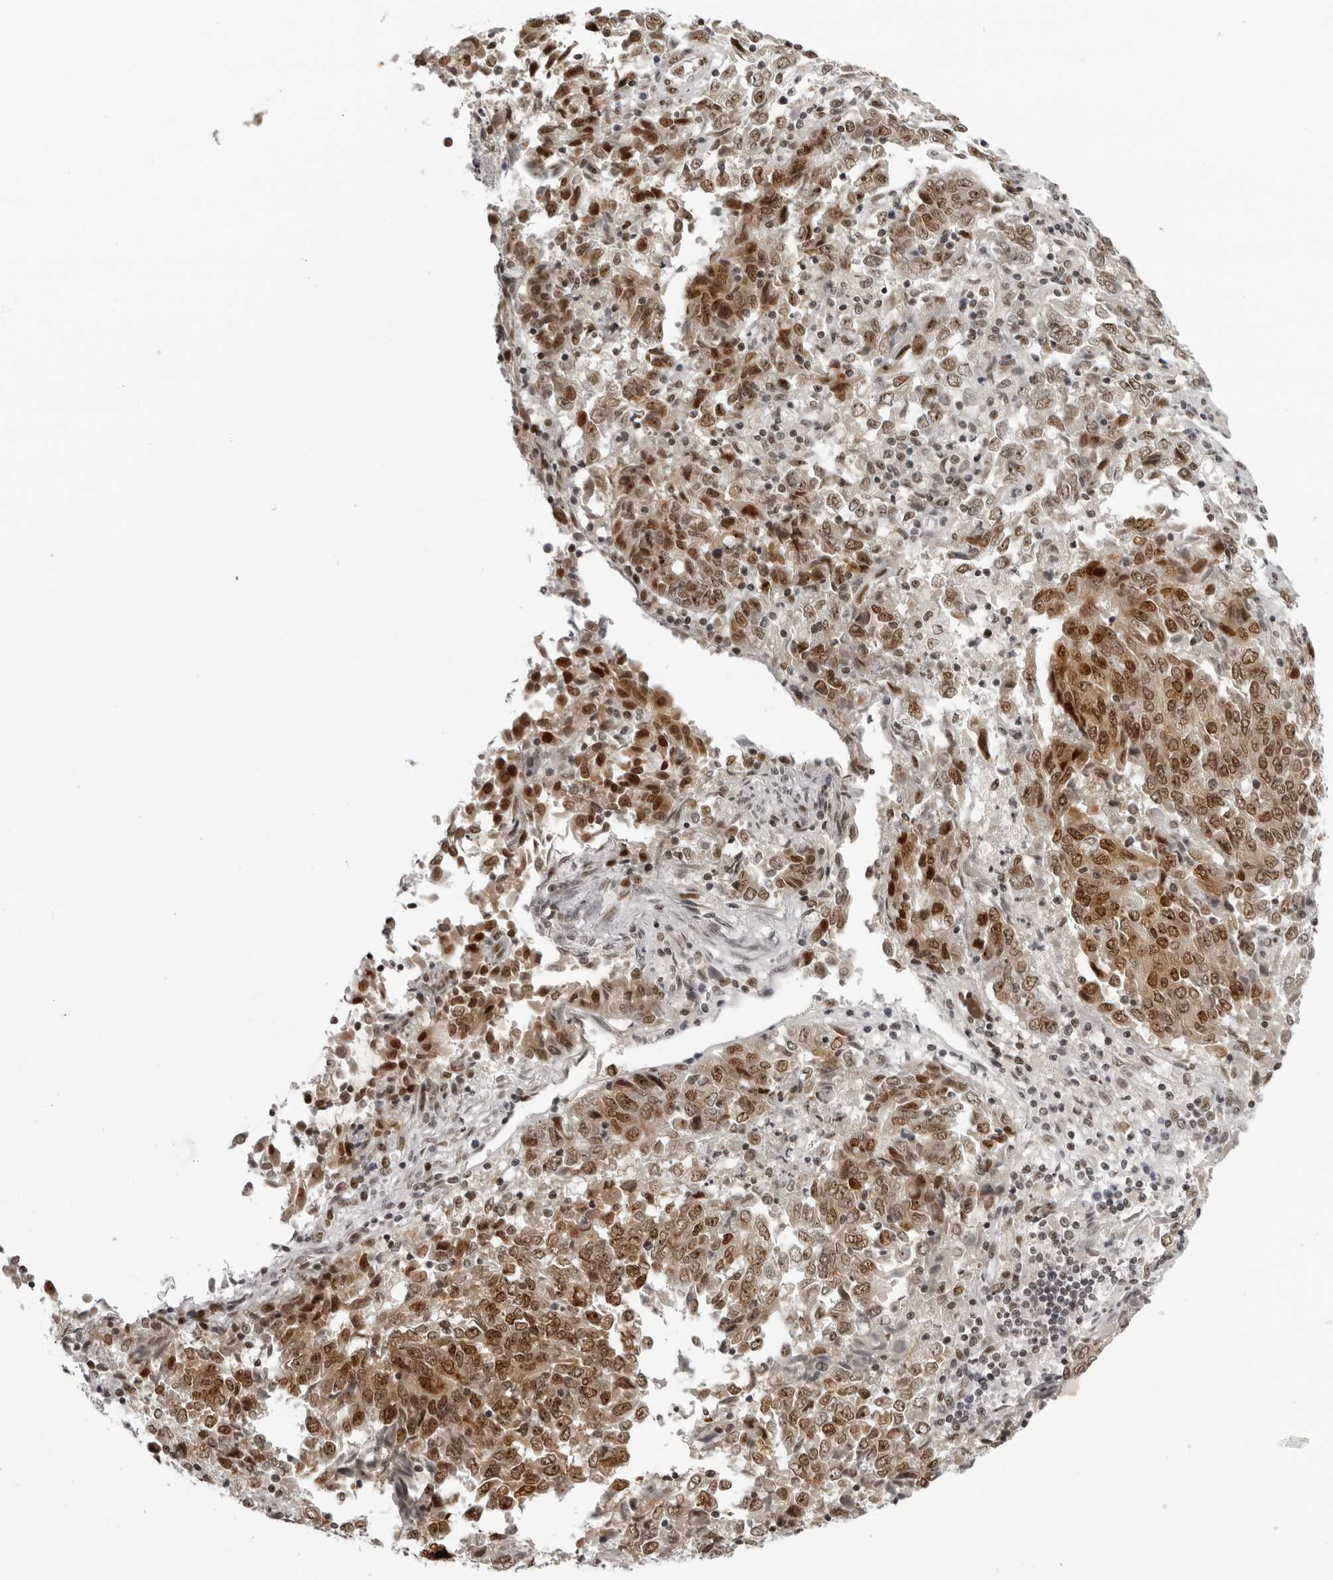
{"staining": {"intensity": "moderate", "quantity": ">75%", "location": "nuclear"}, "tissue": "endometrial cancer", "cell_type": "Tumor cells", "image_type": "cancer", "snomed": [{"axis": "morphology", "description": "Adenocarcinoma, NOS"}, {"axis": "topography", "description": "Endometrium"}], "caption": "Endometrial cancer stained with immunohistochemistry (IHC) demonstrates moderate nuclear expression in approximately >75% of tumor cells.", "gene": "HEXIM2", "patient": {"sex": "female", "age": 80}}